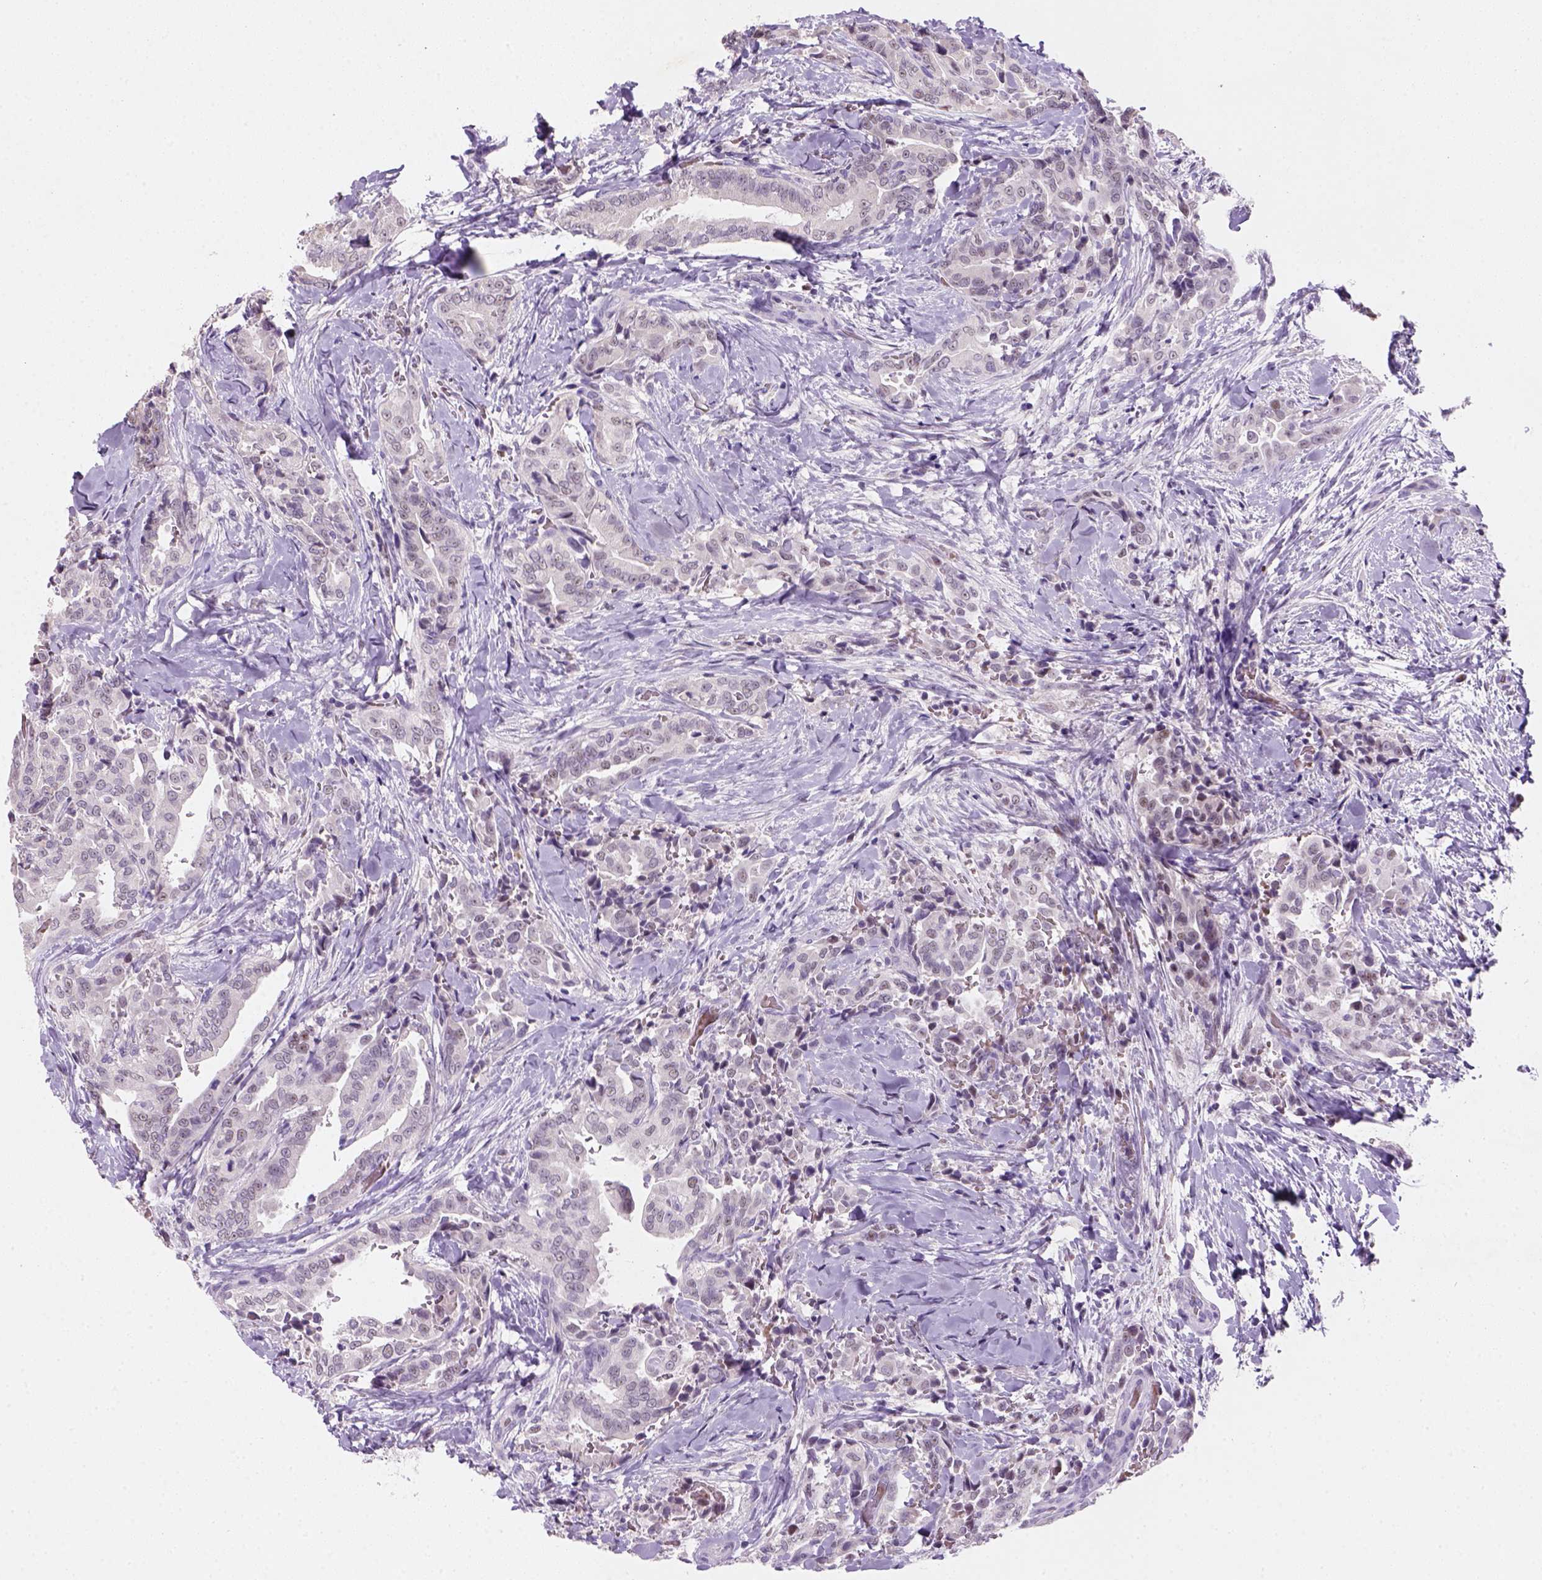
{"staining": {"intensity": "negative", "quantity": "none", "location": "none"}, "tissue": "thyroid cancer", "cell_type": "Tumor cells", "image_type": "cancer", "snomed": [{"axis": "morphology", "description": "Papillary adenocarcinoma, NOS"}, {"axis": "topography", "description": "Thyroid gland"}], "caption": "This is an immunohistochemistry micrograph of human thyroid cancer. There is no expression in tumor cells.", "gene": "ZMAT4", "patient": {"sex": "male", "age": 61}}